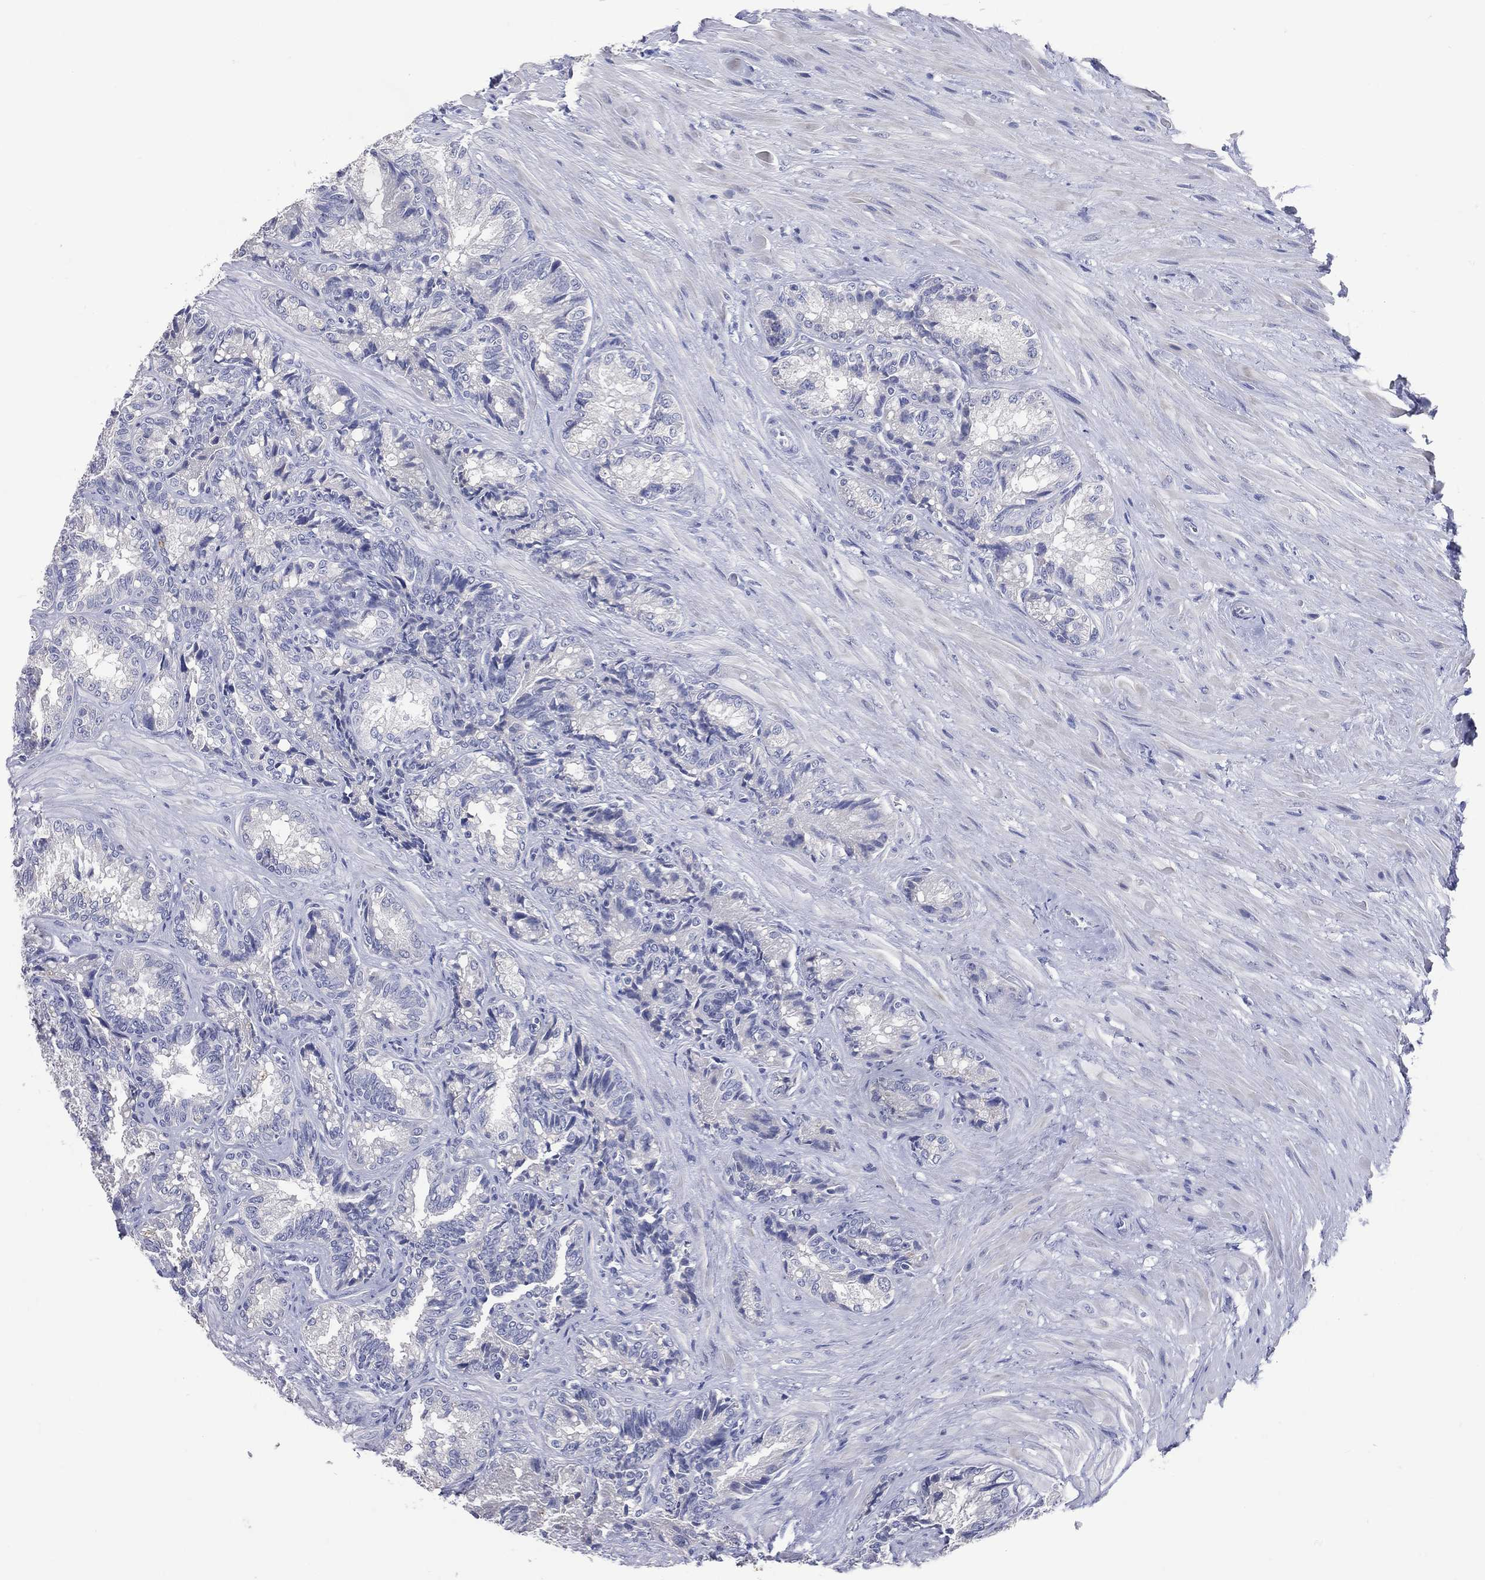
{"staining": {"intensity": "negative", "quantity": "none", "location": "none"}, "tissue": "seminal vesicle", "cell_type": "Glandular cells", "image_type": "normal", "snomed": [{"axis": "morphology", "description": "Normal tissue, NOS"}, {"axis": "topography", "description": "Seminal veicle"}], "caption": "Human seminal vesicle stained for a protein using immunohistochemistry reveals no positivity in glandular cells.", "gene": "DNAH6", "patient": {"sex": "male", "age": 68}}